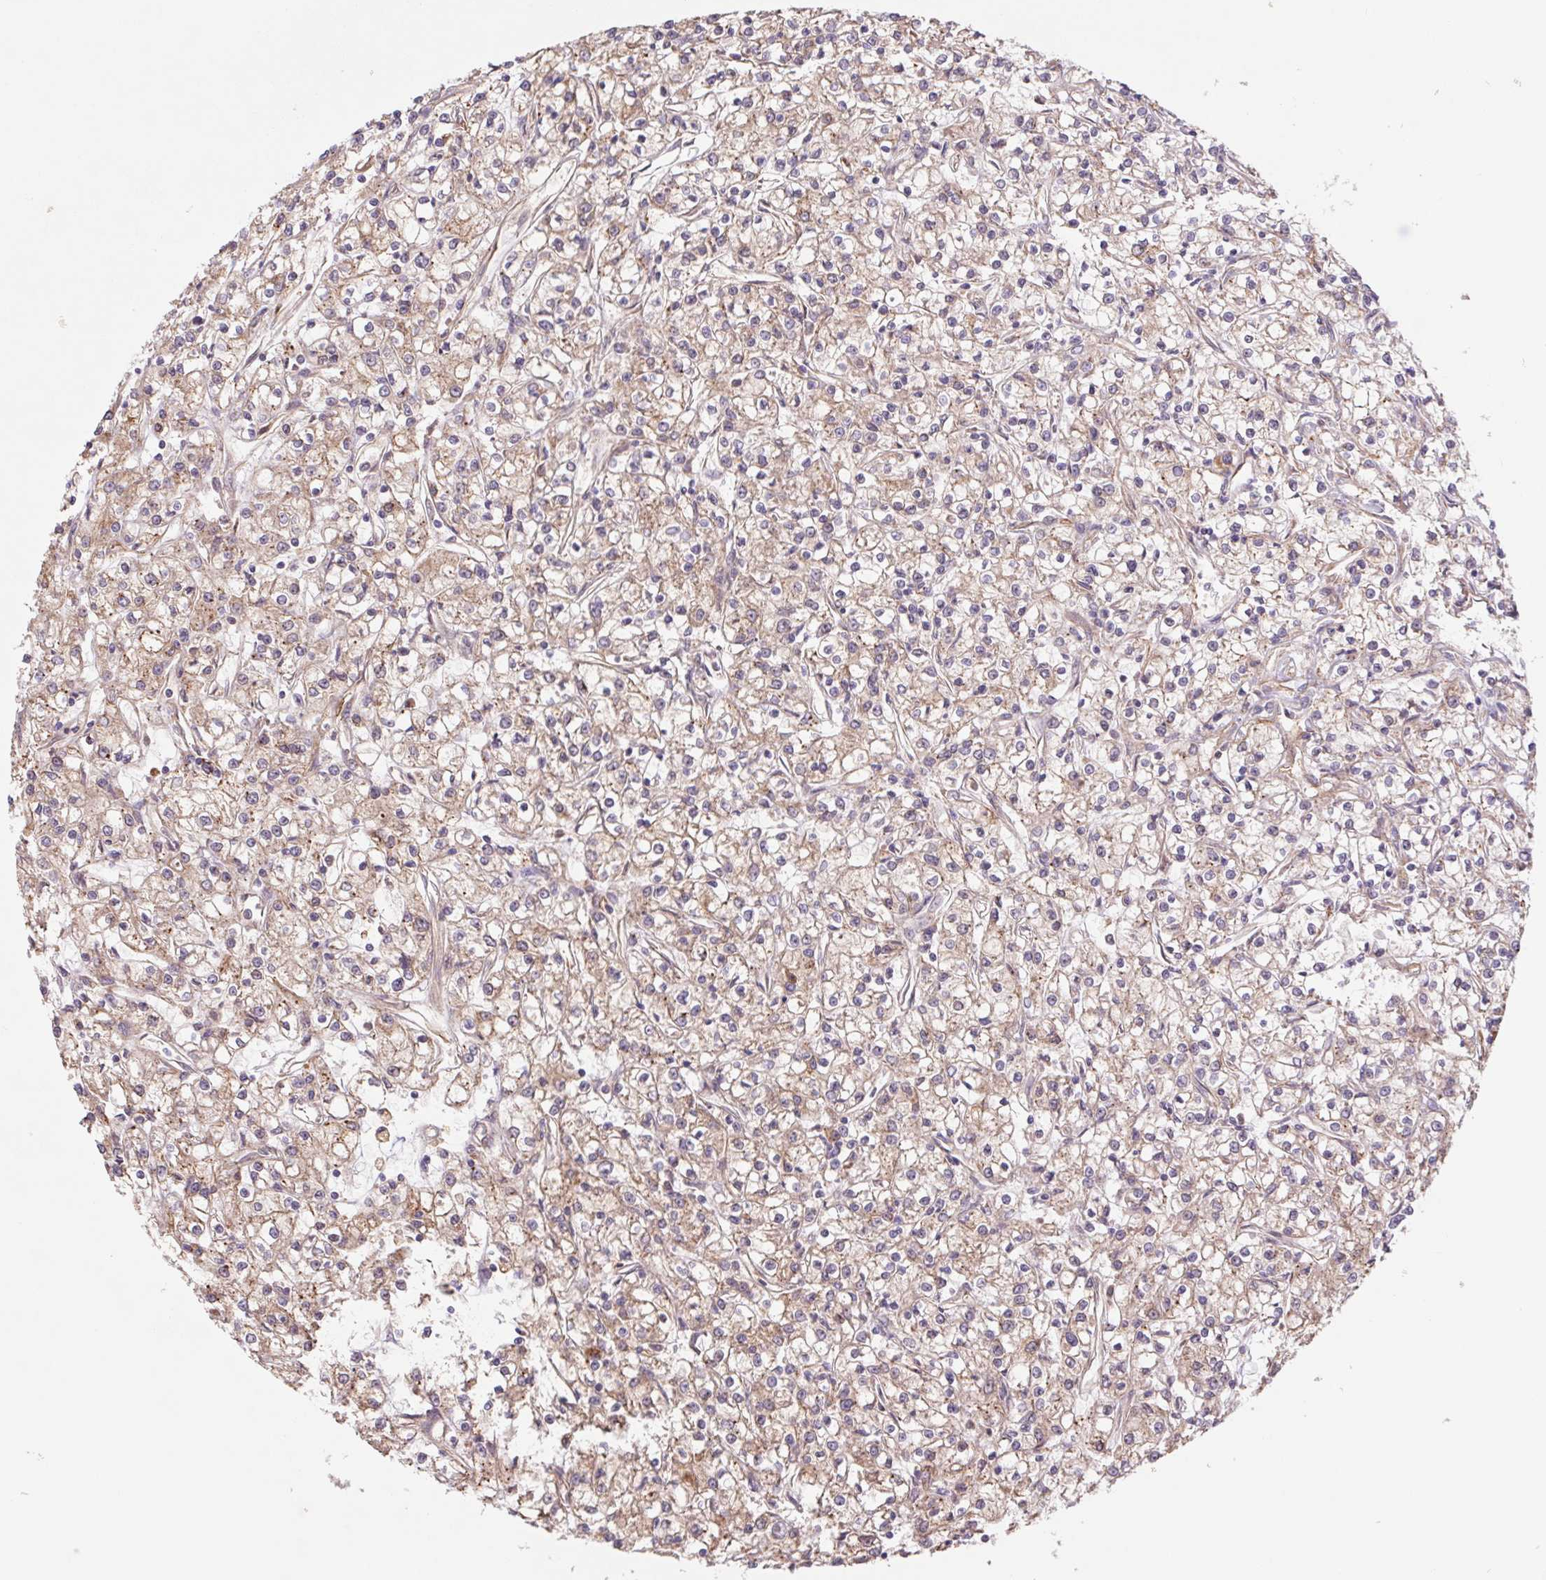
{"staining": {"intensity": "weak", "quantity": ">75%", "location": "cytoplasmic/membranous"}, "tissue": "renal cancer", "cell_type": "Tumor cells", "image_type": "cancer", "snomed": [{"axis": "morphology", "description": "Adenocarcinoma, NOS"}, {"axis": "topography", "description": "Kidney"}], "caption": "Immunohistochemistry (IHC) image of neoplastic tissue: human renal cancer (adenocarcinoma) stained using immunohistochemistry displays low levels of weak protein expression localized specifically in the cytoplasmic/membranous of tumor cells, appearing as a cytoplasmic/membranous brown color.", "gene": "RRM1", "patient": {"sex": "female", "age": 59}}